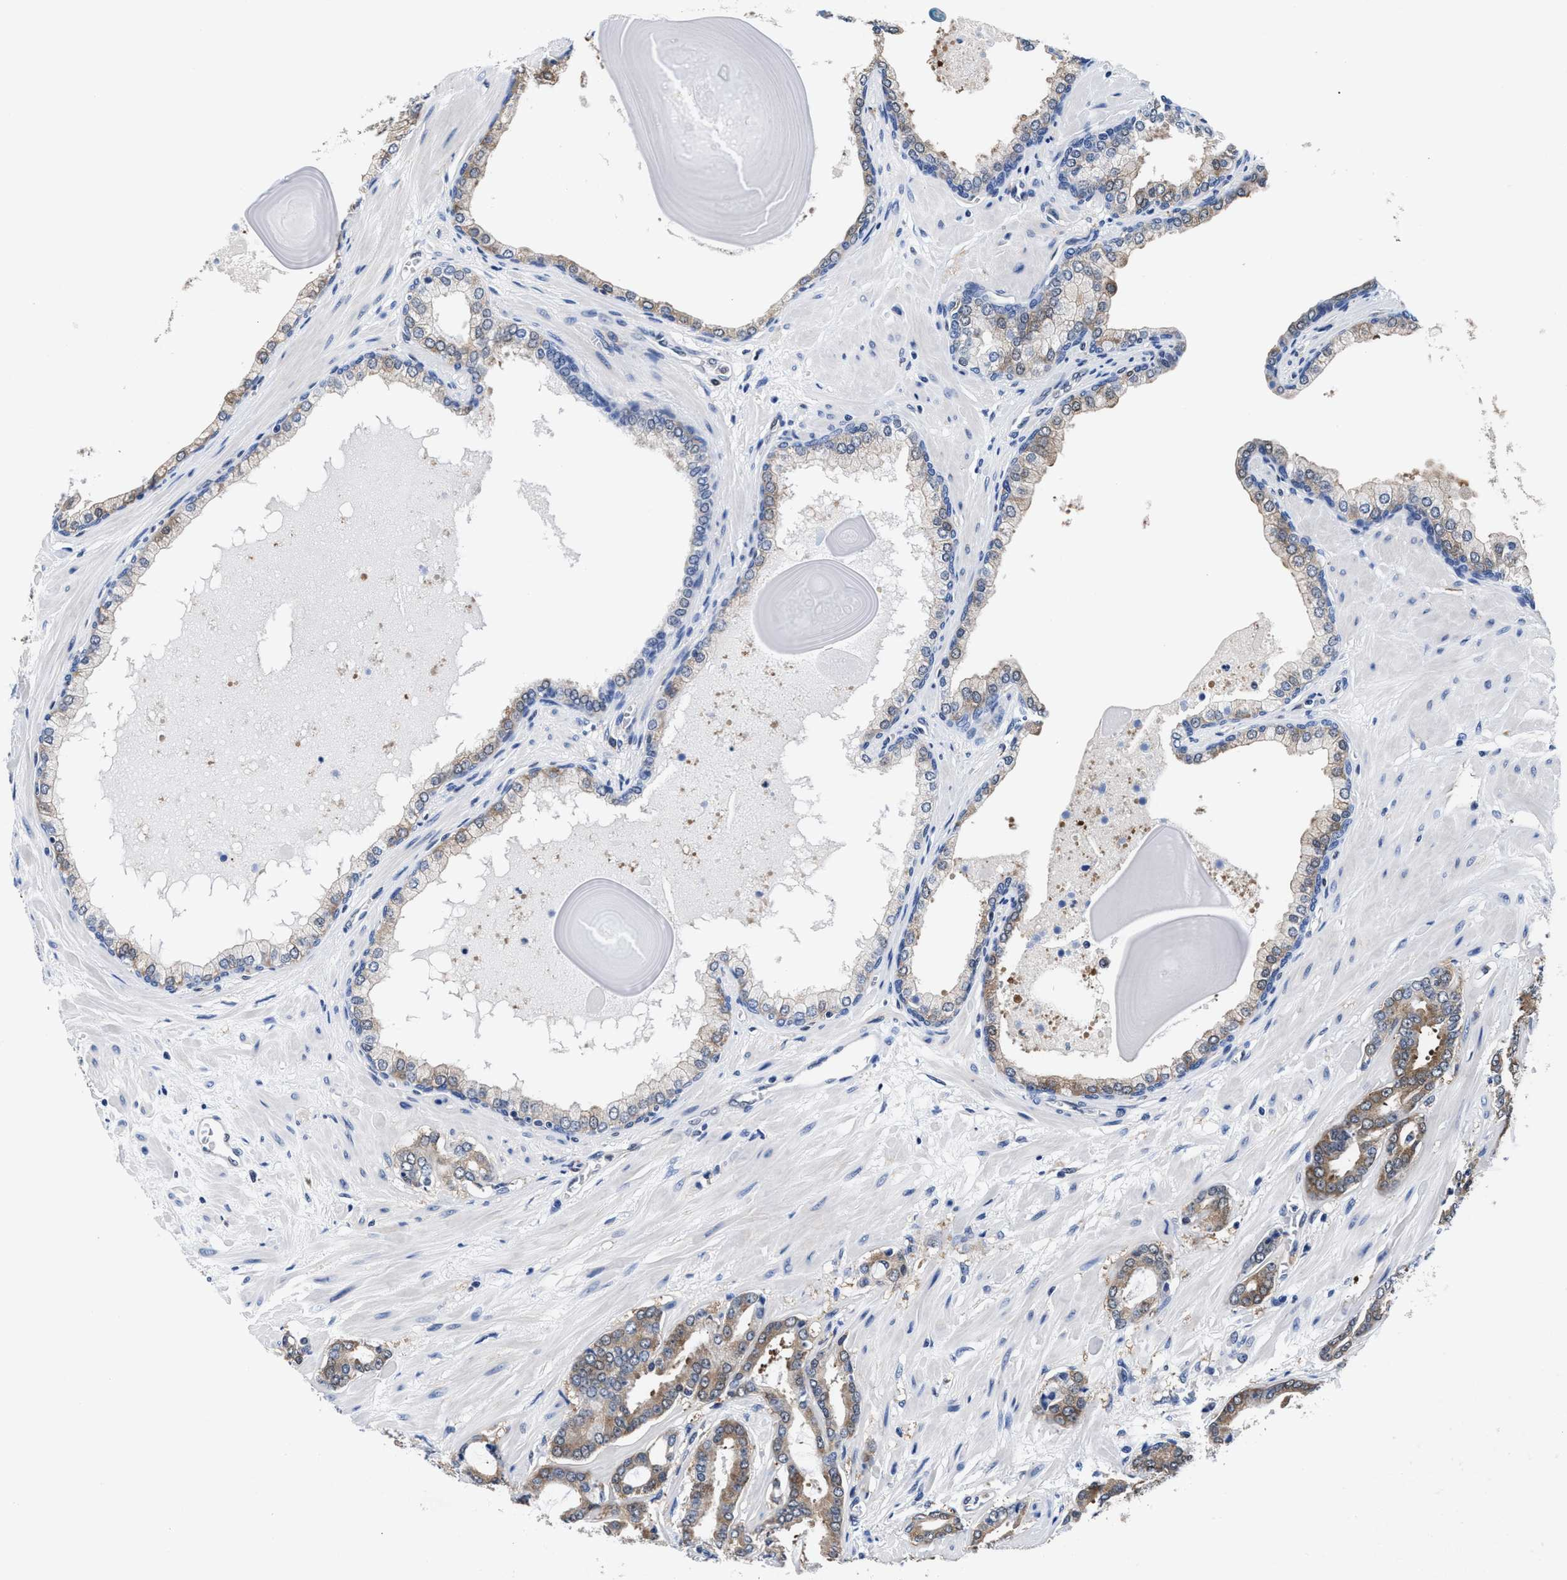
{"staining": {"intensity": "moderate", "quantity": ">75%", "location": "cytoplasmic/membranous"}, "tissue": "prostate cancer", "cell_type": "Tumor cells", "image_type": "cancer", "snomed": [{"axis": "morphology", "description": "Adenocarcinoma, Low grade"}, {"axis": "topography", "description": "Prostate"}], "caption": "Prostate low-grade adenocarcinoma was stained to show a protein in brown. There is medium levels of moderate cytoplasmic/membranous staining in approximately >75% of tumor cells.", "gene": "ACLY", "patient": {"sex": "male", "age": 53}}